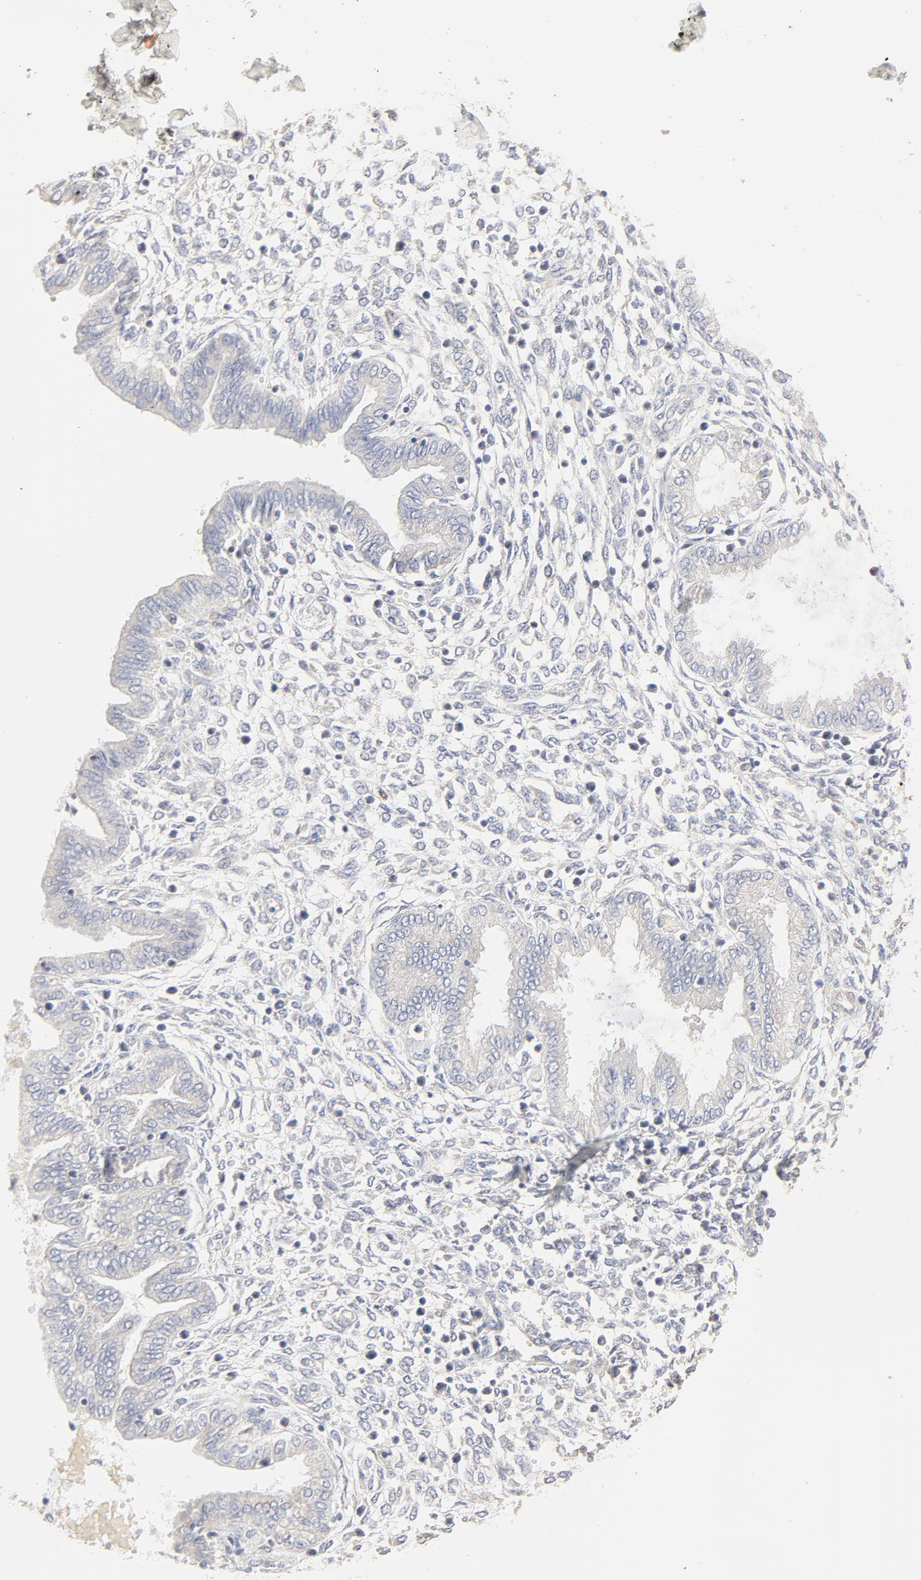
{"staining": {"intensity": "negative", "quantity": "none", "location": "none"}, "tissue": "endometrium", "cell_type": "Cells in endometrial stroma", "image_type": "normal", "snomed": [{"axis": "morphology", "description": "Normal tissue, NOS"}, {"axis": "topography", "description": "Endometrium"}], "caption": "This is an immunohistochemistry (IHC) photomicrograph of benign human endometrium. There is no positivity in cells in endometrial stroma.", "gene": "FCGBP", "patient": {"sex": "female", "age": 33}}